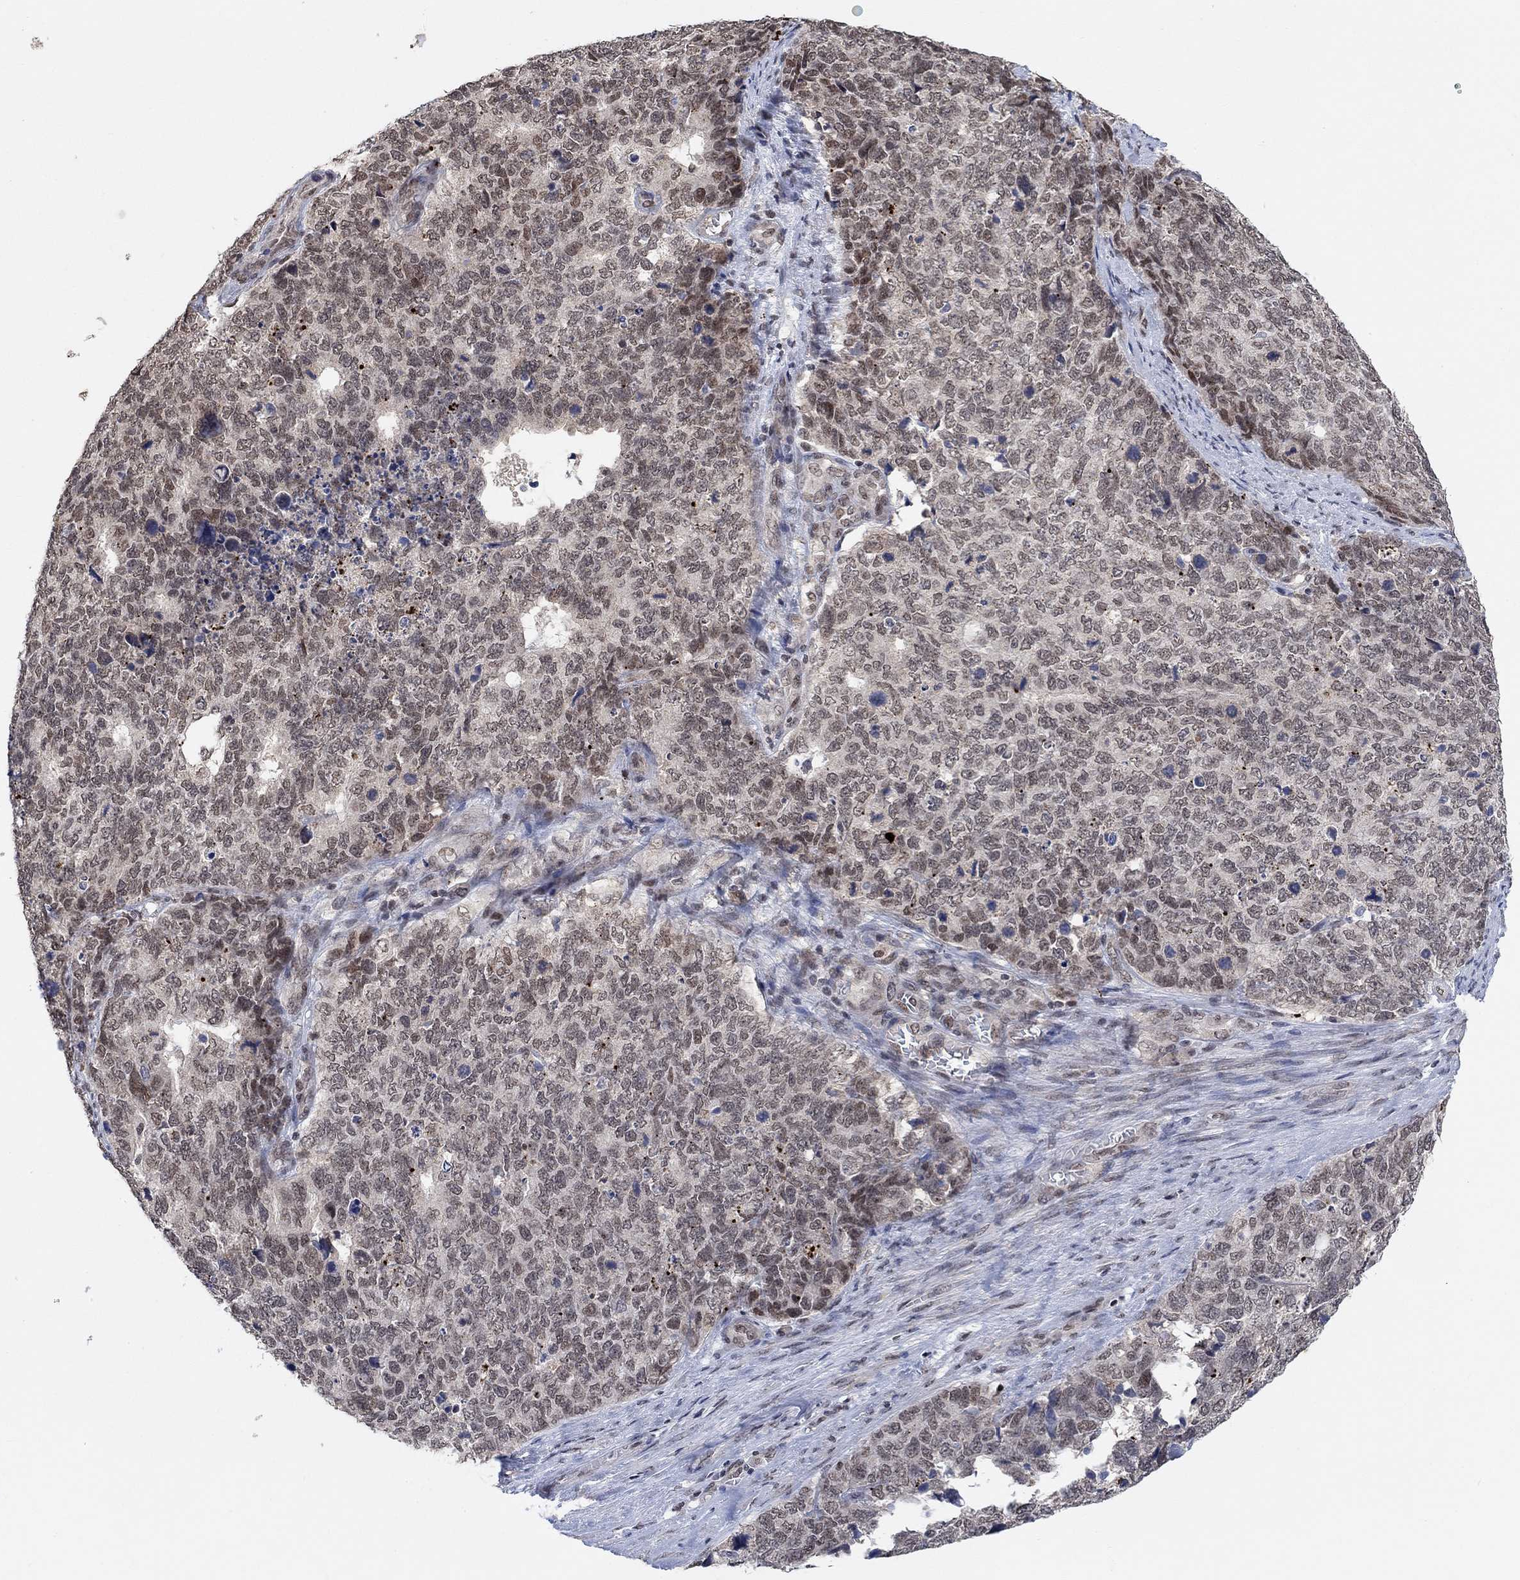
{"staining": {"intensity": "moderate", "quantity": "<25%", "location": "nuclear"}, "tissue": "cervical cancer", "cell_type": "Tumor cells", "image_type": "cancer", "snomed": [{"axis": "morphology", "description": "Squamous cell carcinoma, NOS"}, {"axis": "topography", "description": "Cervix"}], "caption": "Squamous cell carcinoma (cervical) stained with a brown dye shows moderate nuclear positive positivity in approximately <25% of tumor cells.", "gene": "THAP8", "patient": {"sex": "female", "age": 63}}